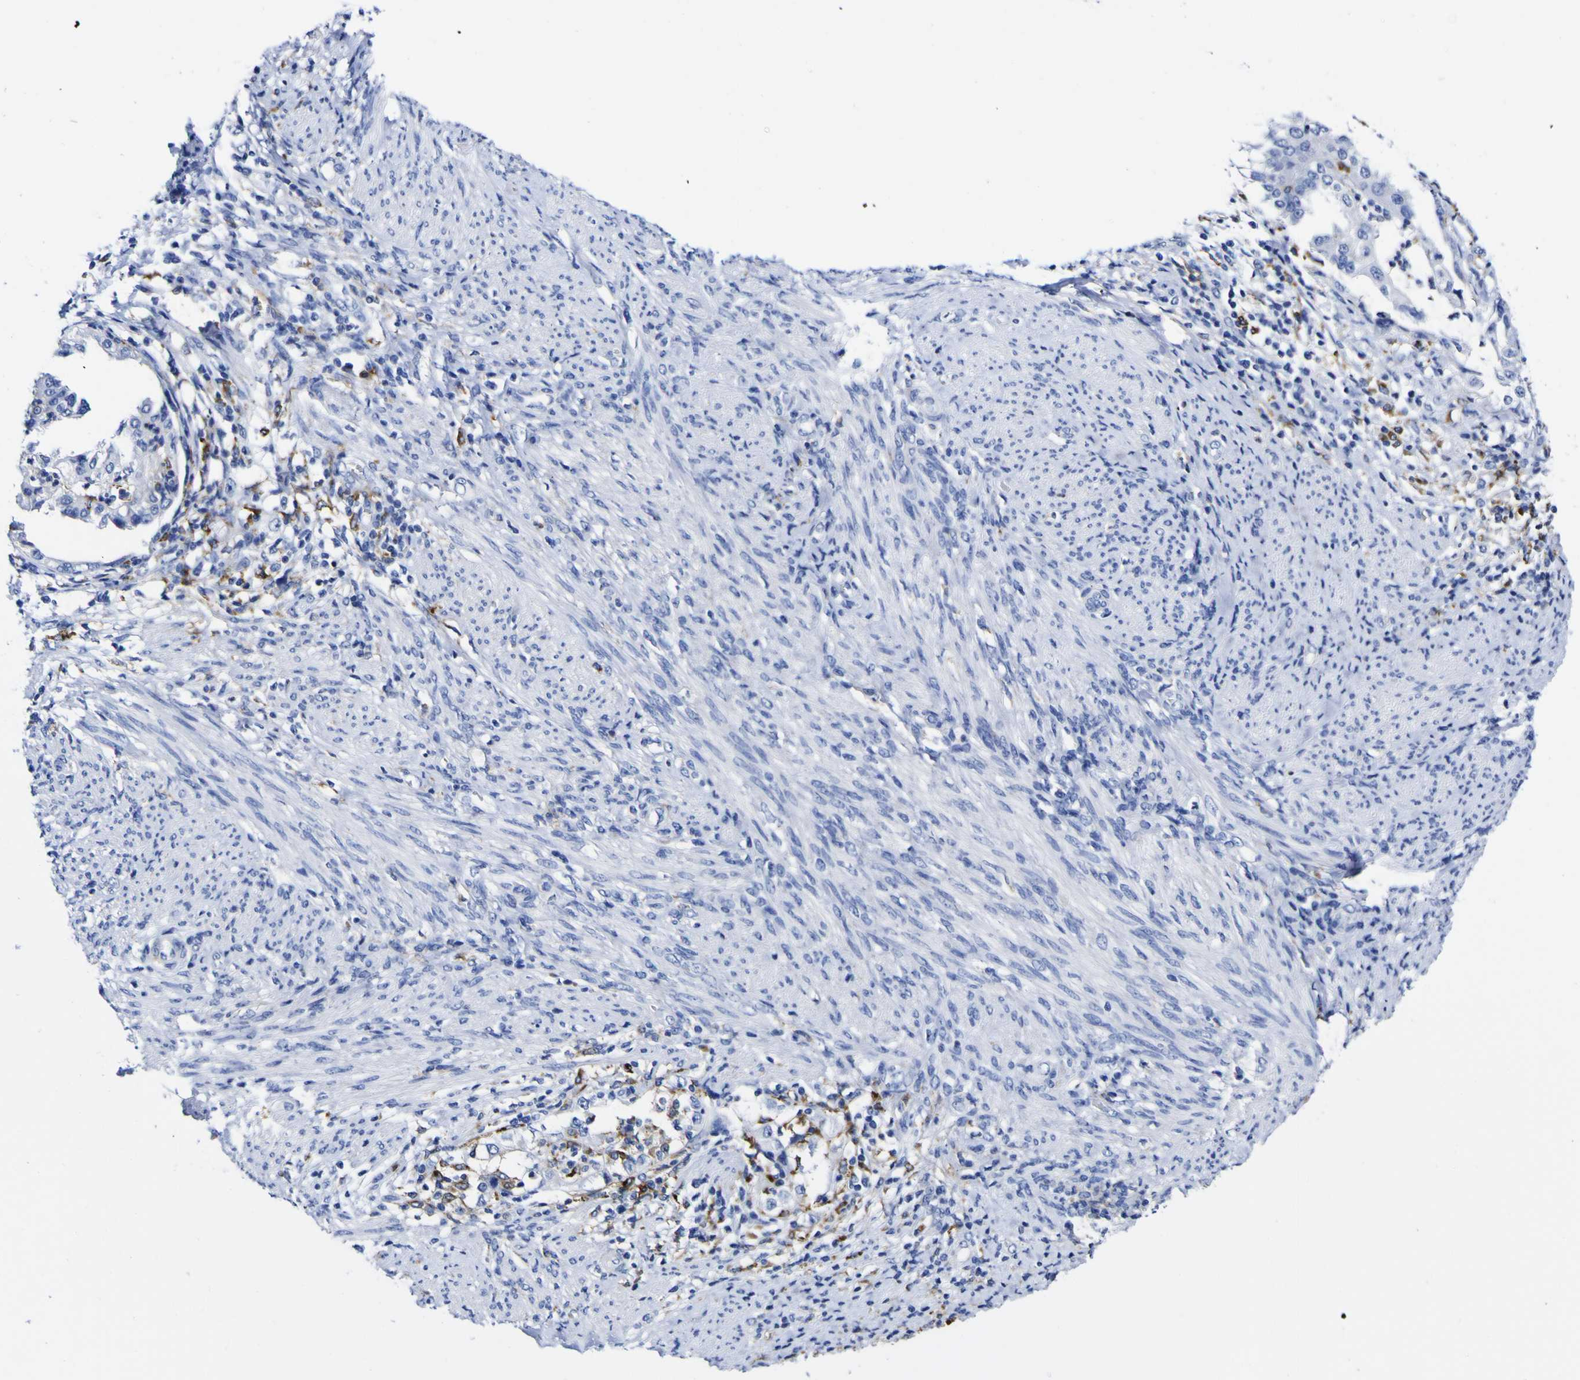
{"staining": {"intensity": "strong", "quantity": "<25%", "location": "cytoplasmic/membranous"}, "tissue": "endometrial cancer", "cell_type": "Tumor cells", "image_type": "cancer", "snomed": [{"axis": "morphology", "description": "Adenocarcinoma, NOS"}, {"axis": "topography", "description": "Endometrium"}], "caption": "A medium amount of strong cytoplasmic/membranous staining is appreciated in about <25% of tumor cells in endometrial cancer (adenocarcinoma) tissue.", "gene": "HLA-DQA1", "patient": {"sex": "female", "age": 85}}